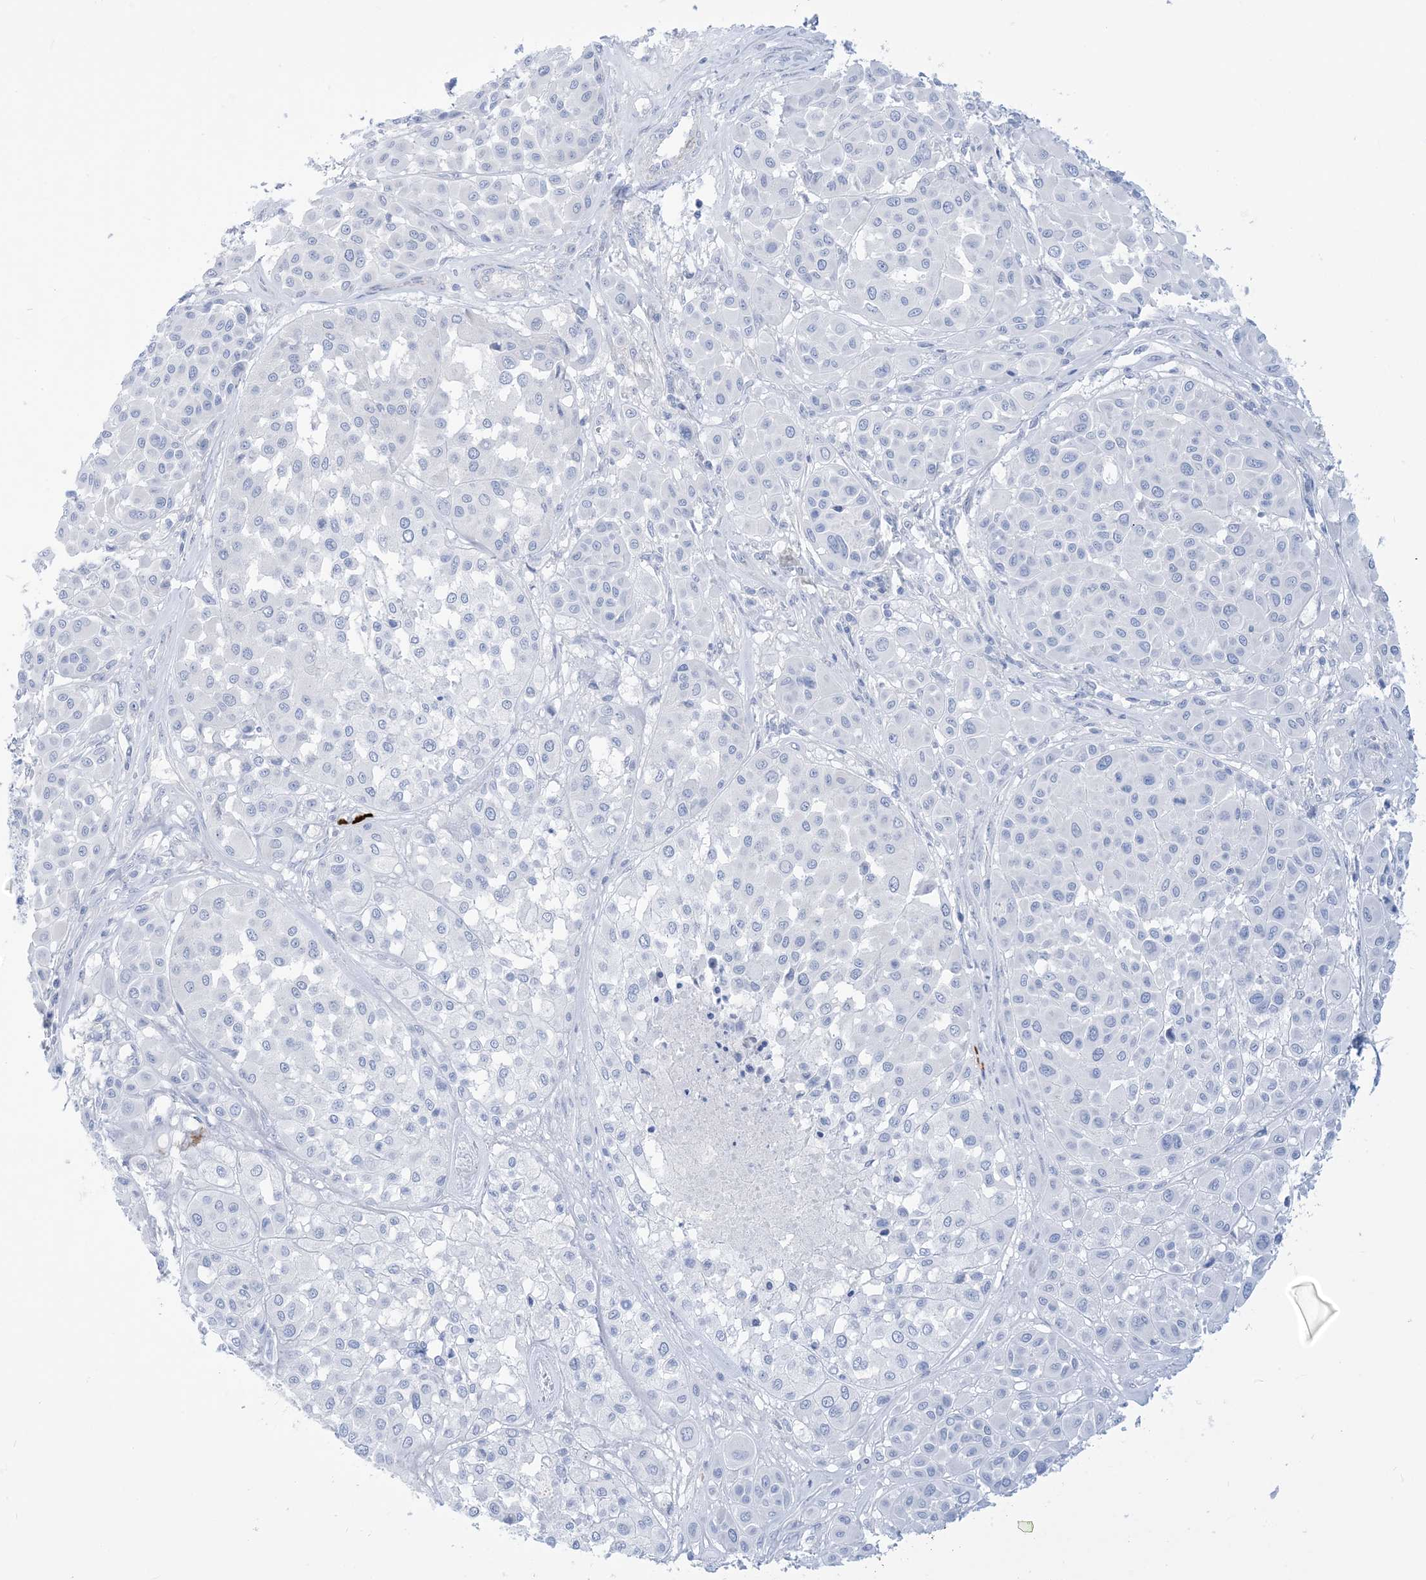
{"staining": {"intensity": "negative", "quantity": "none", "location": "none"}, "tissue": "melanoma", "cell_type": "Tumor cells", "image_type": "cancer", "snomed": [{"axis": "morphology", "description": "Malignant melanoma, Metastatic site"}, {"axis": "topography", "description": "Soft tissue"}], "caption": "The IHC photomicrograph has no significant expression in tumor cells of malignant melanoma (metastatic site) tissue.", "gene": "MARS2", "patient": {"sex": "male", "age": 41}}